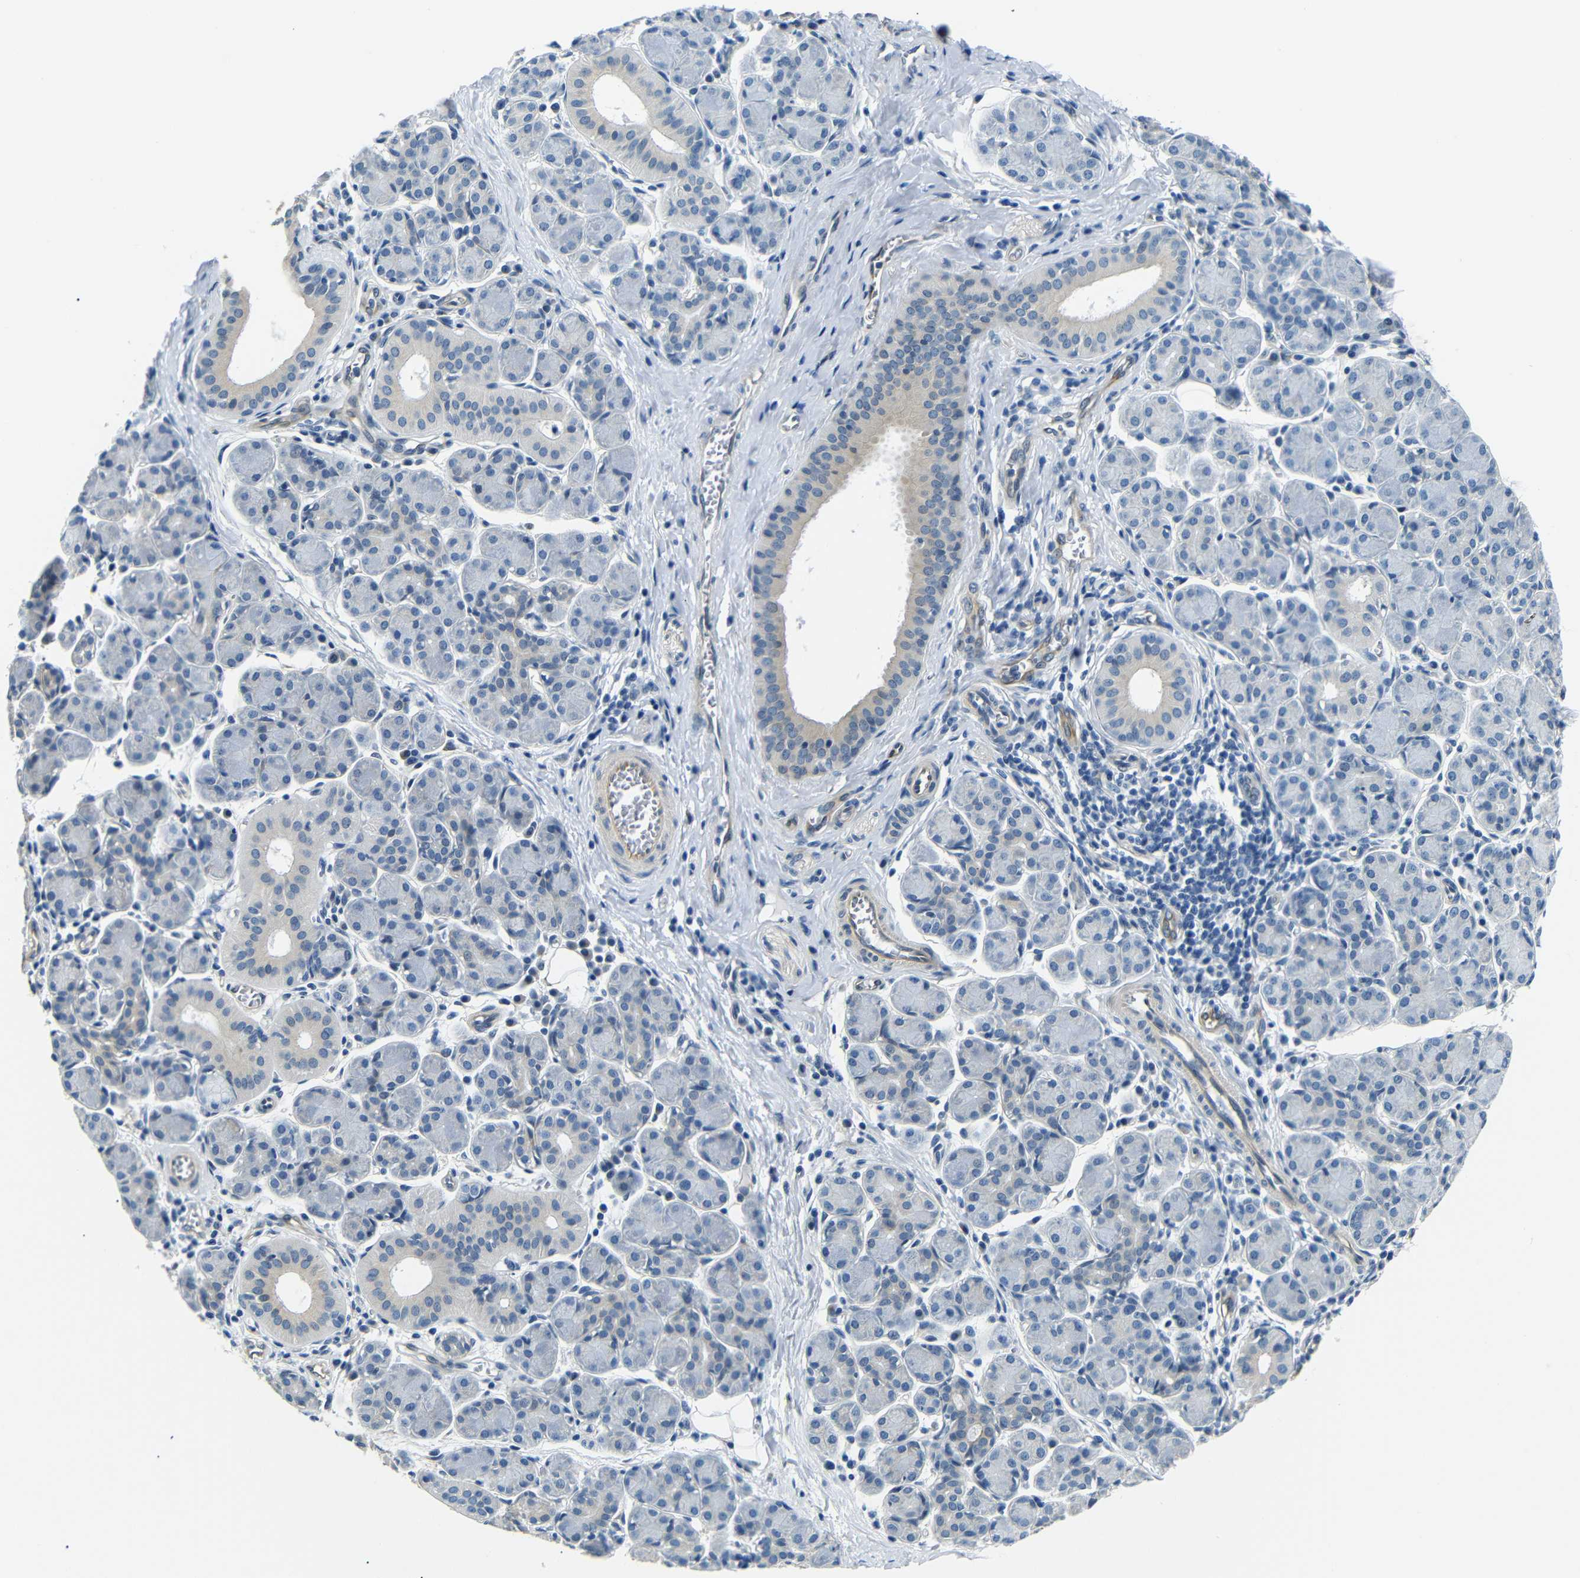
{"staining": {"intensity": "weak", "quantity": "<25%", "location": "cytoplasmic/membranous"}, "tissue": "salivary gland", "cell_type": "Glandular cells", "image_type": "normal", "snomed": [{"axis": "morphology", "description": "Normal tissue, NOS"}, {"axis": "morphology", "description": "Inflammation, NOS"}, {"axis": "topography", "description": "Lymph node"}, {"axis": "topography", "description": "Salivary gland"}], "caption": "IHC histopathology image of benign salivary gland: salivary gland stained with DAB exhibits no significant protein staining in glandular cells.", "gene": "TAFA1", "patient": {"sex": "male", "age": 3}}